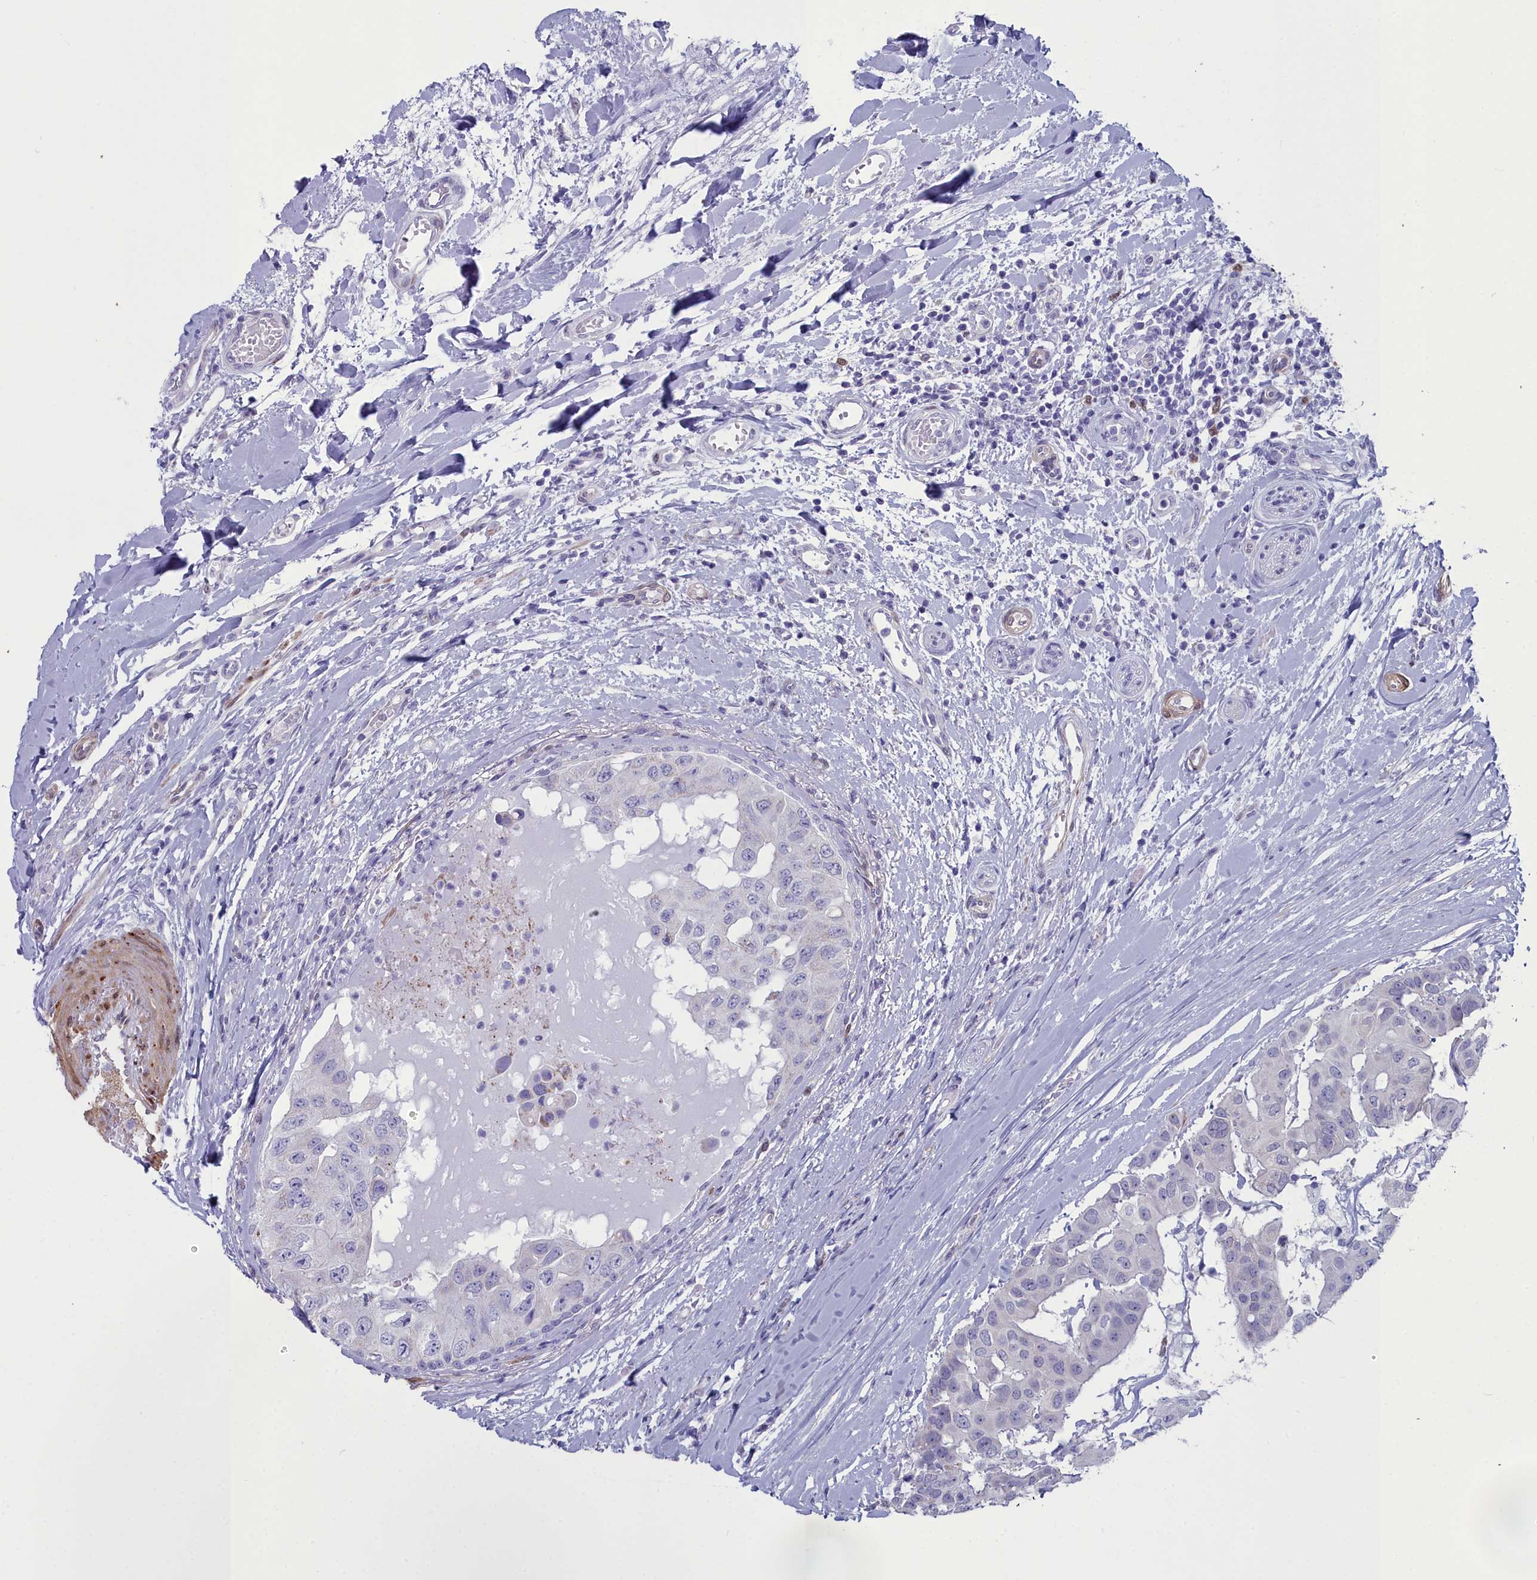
{"staining": {"intensity": "negative", "quantity": "none", "location": "none"}, "tissue": "head and neck cancer", "cell_type": "Tumor cells", "image_type": "cancer", "snomed": [{"axis": "morphology", "description": "Adenocarcinoma, NOS"}, {"axis": "morphology", "description": "Adenocarcinoma, metastatic, NOS"}, {"axis": "topography", "description": "Head-Neck"}], "caption": "A high-resolution photomicrograph shows immunohistochemistry staining of adenocarcinoma (head and neck), which displays no significant expression in tumor cells.", "gene": "PPP1R14A", "patient": {"sex": "male", "age": 75}}